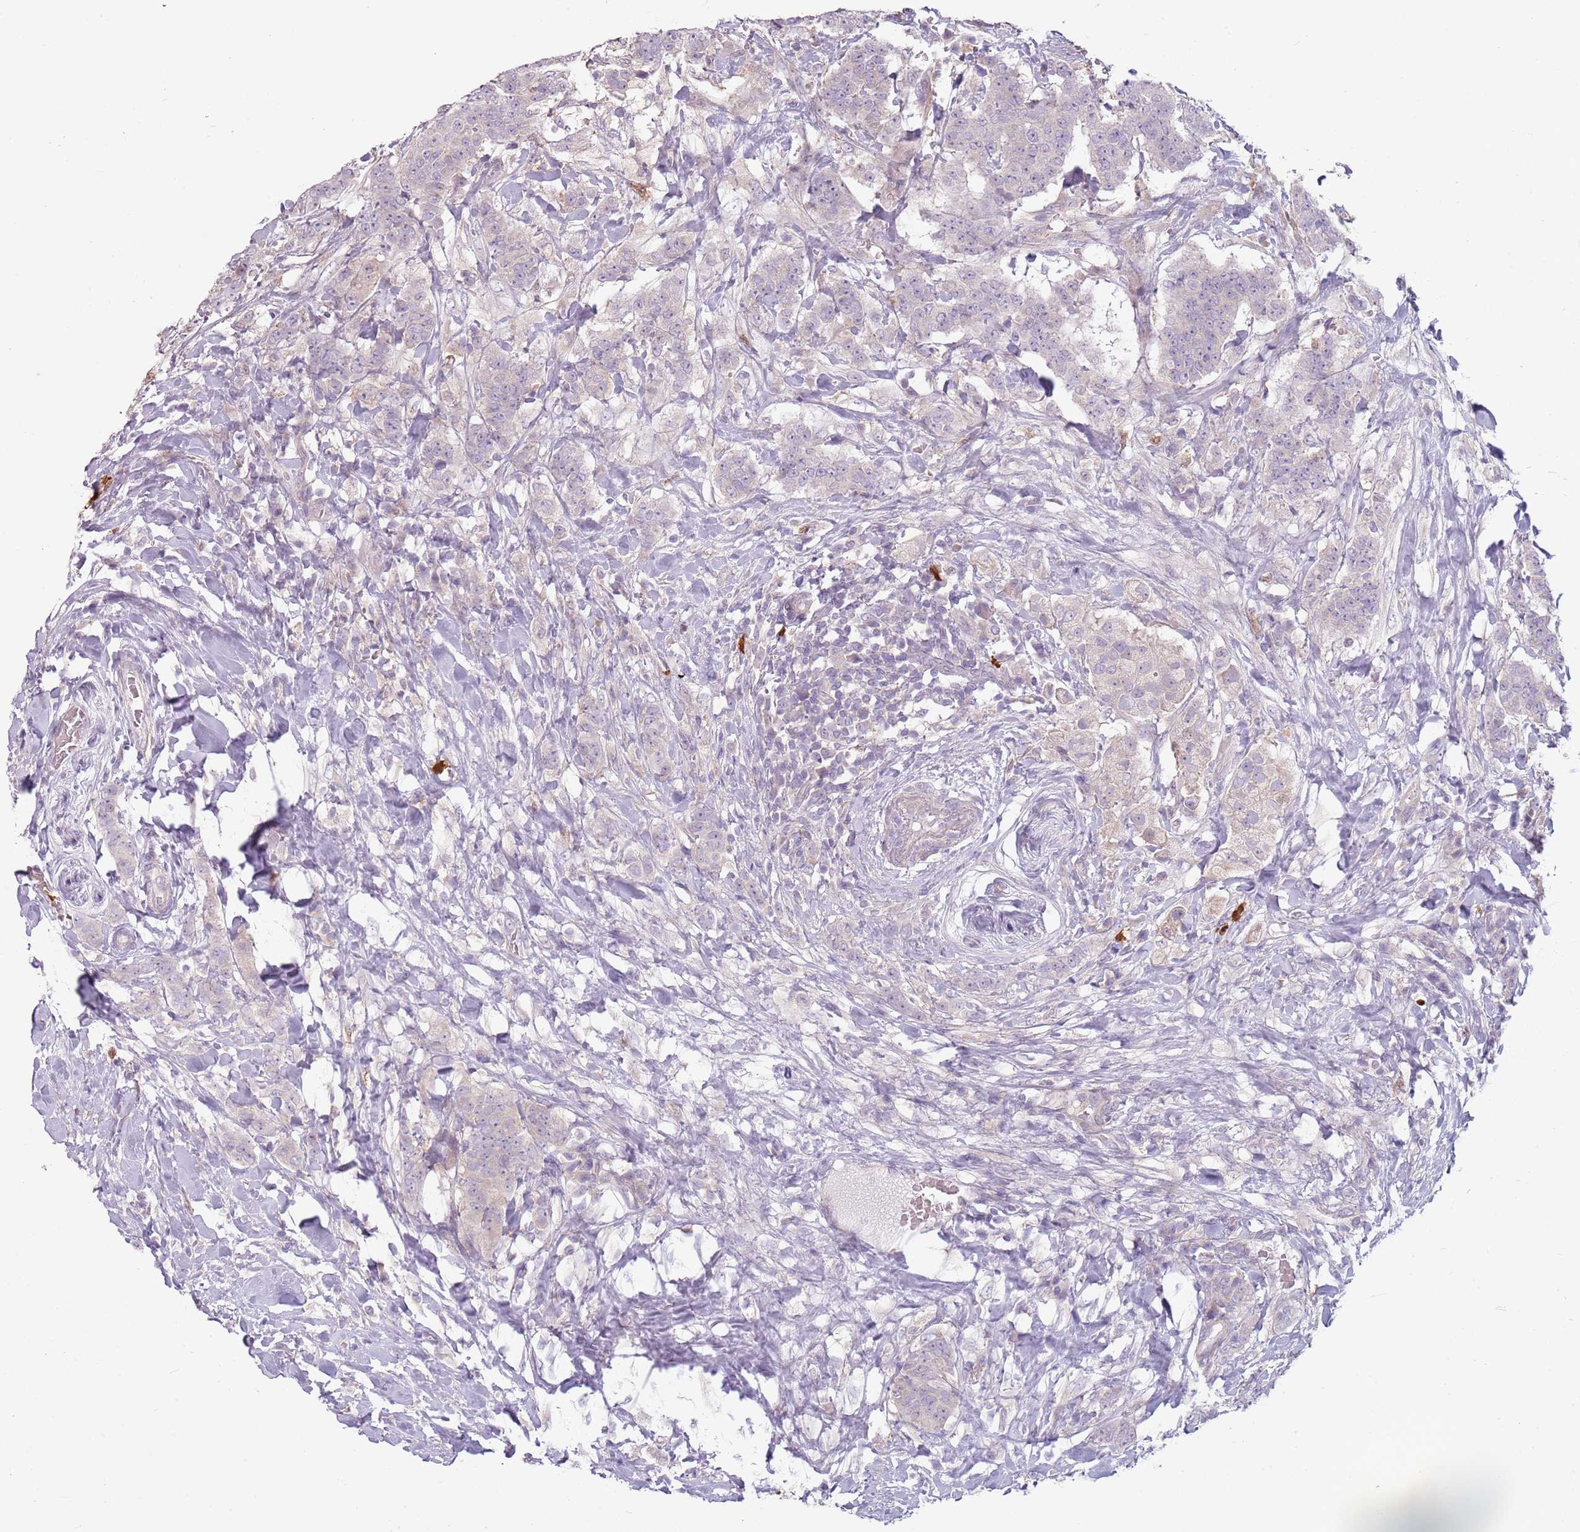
{"staining": {"intensity": "negative", "quantity": "none", "location": "none"}, "tissue": "breast cancer", "cell_type": "Tumor cells", "image_type": "cancer", "snomed": [{"axis": "morphology", "description": "Duct carcinoma"}, {"axis": "topography", "description": "Breast"}], "caption": "Breast invasive ductal carcinoma was stained to show a protein in brown. There is no significant positivity in tumor cells. Brightfield microscopy of immunohistochemistry stained with DAB (brown) and hematoxylin (blue), captured at high magnification.", "gene": "SPAG4", "patient": {"sex": "female", "age": 40}}